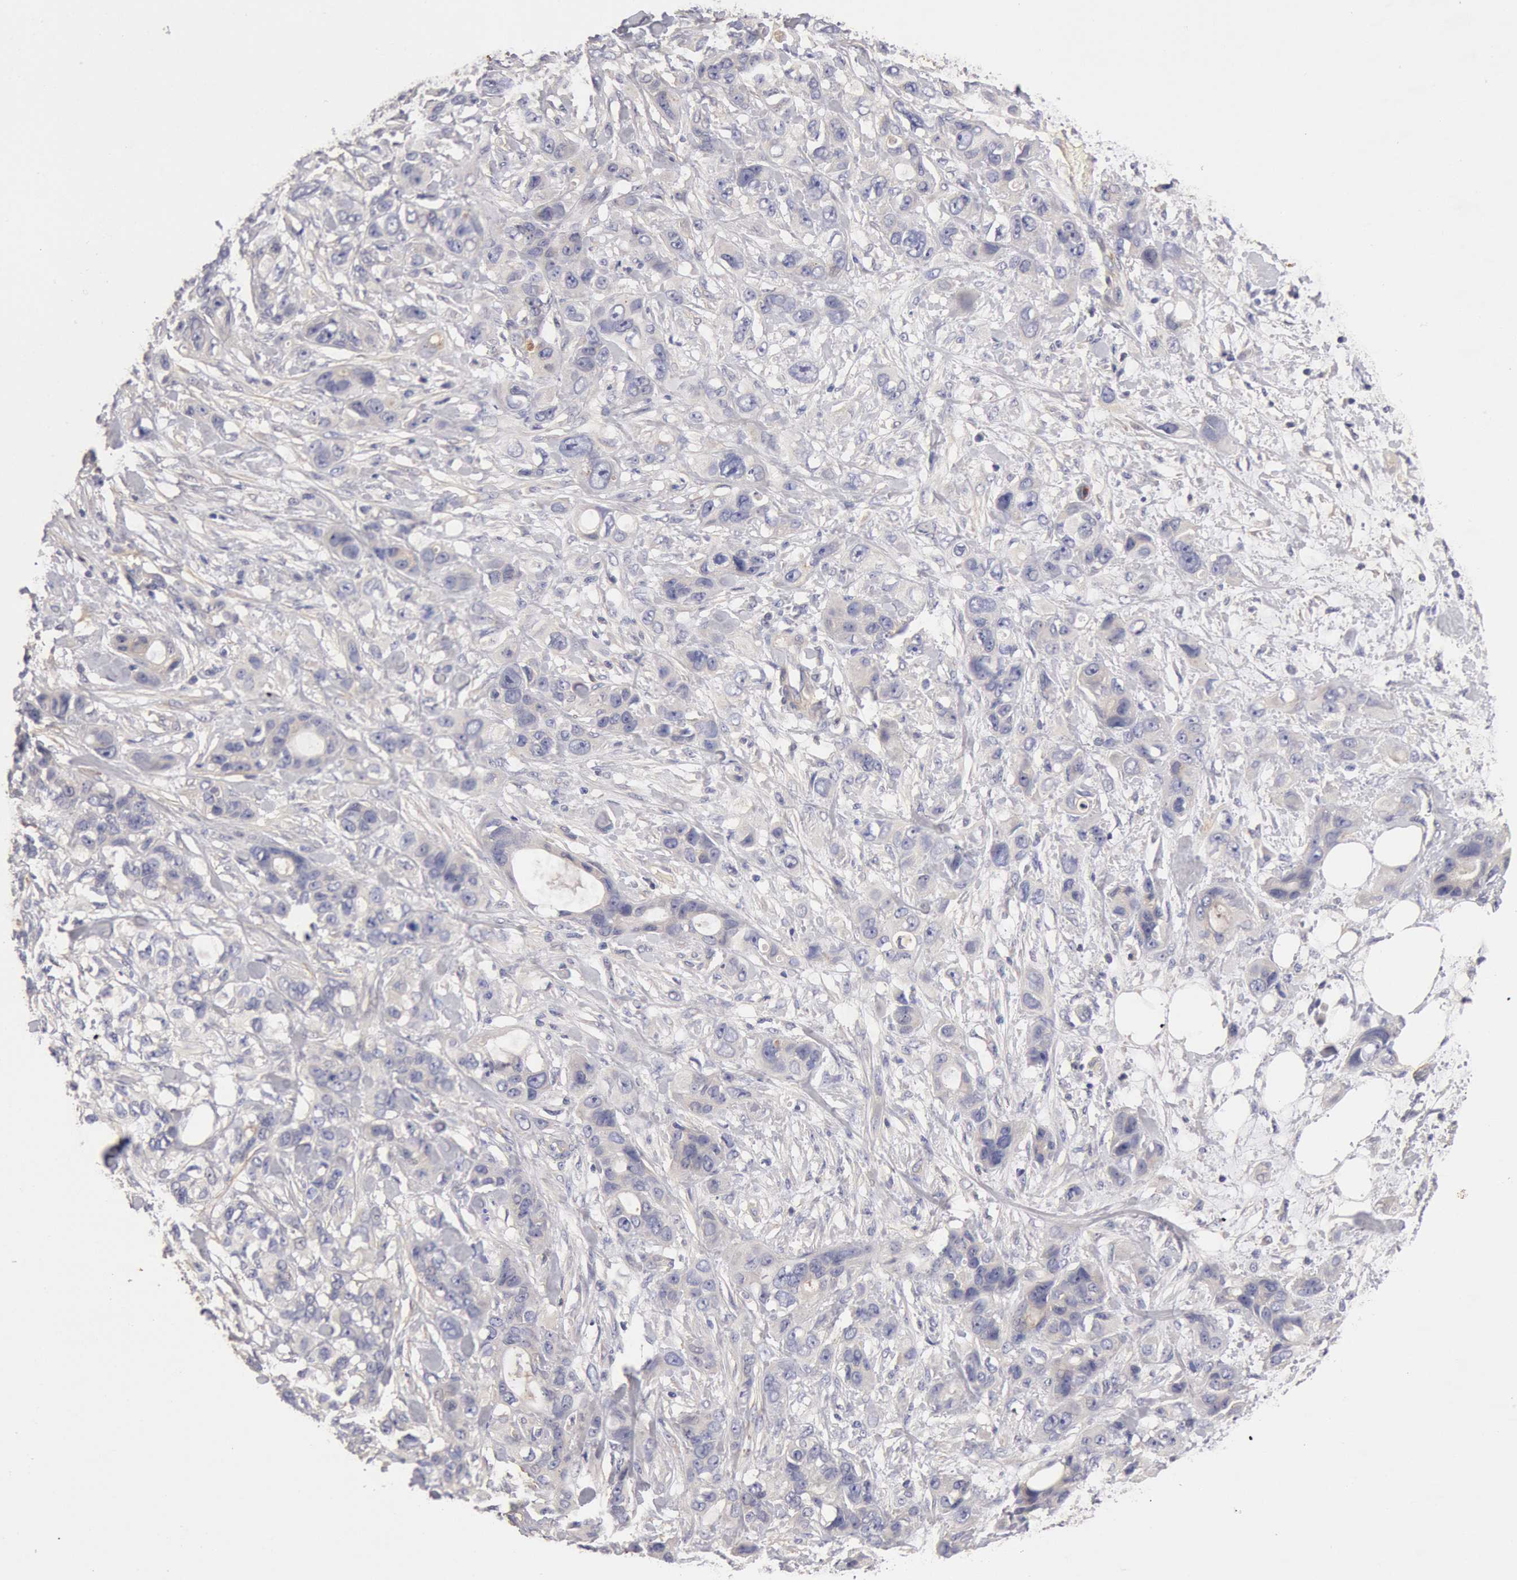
{"staining": {"intensity": "weak", "quantity": "<25%", "location": "cytoplasmic/membranous"}, "tissue": "stomach cancer", "cell_type": "Tumor cells", "image_type": "cancer", "snomed": [{"axis": "morphology", "description": "Adenocarcinoma, NOS"}, {"axis": "topography", "description": "Stomach, upper"}], "caption": "Histopathology image shows no significant protein staining in tumor cells of stomach cancer. (DAB immunohistochemistry with hematoxylin counter stain).", "gene": "TMED8", "patient": {"sex": "male", "age": 47}}